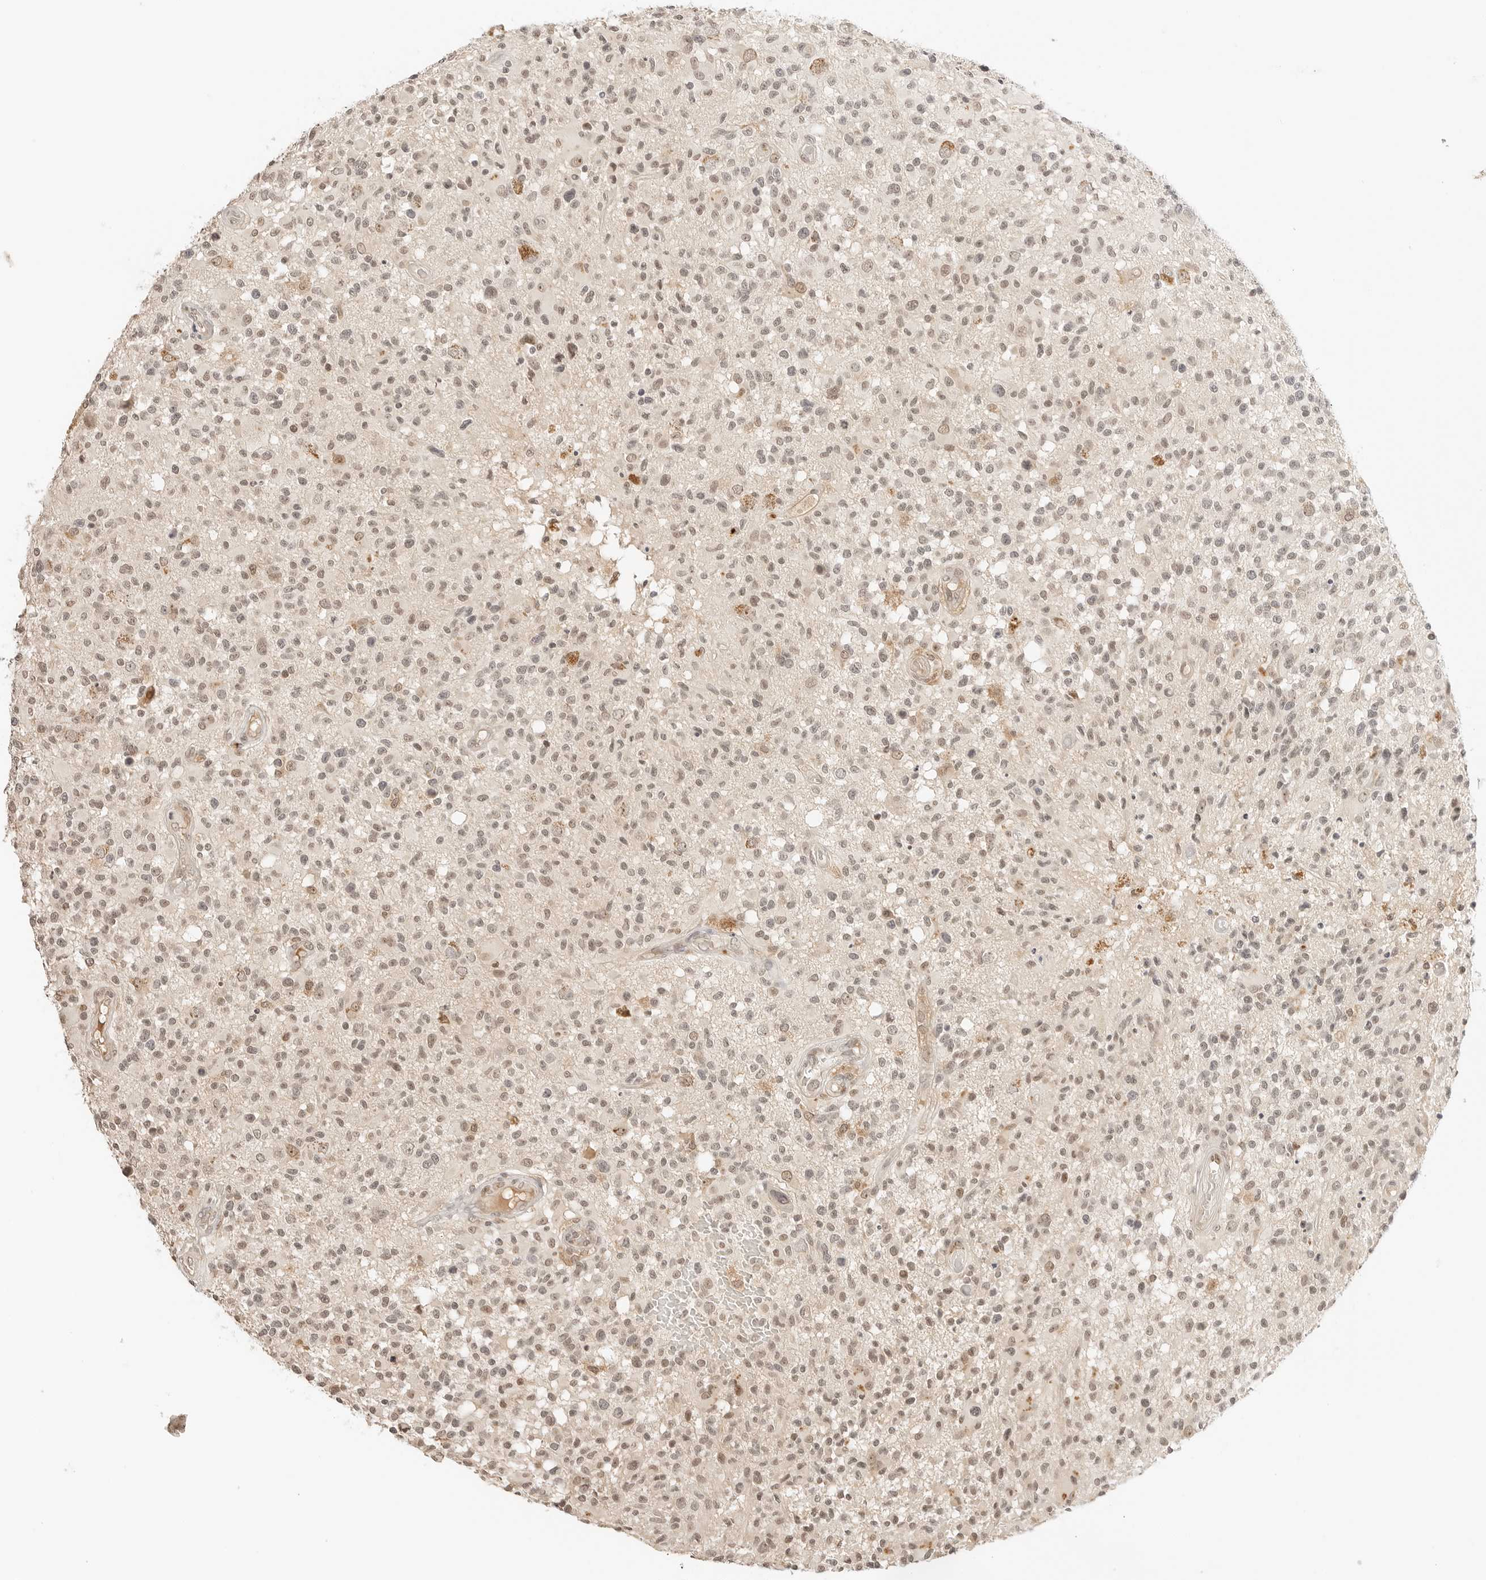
{"staining": {"intensity": "weak", "quantity": ">75%", "location": "nuclear"}, "tissue": "glioma", "cell_type": "Tumor cells", "image_type": "cancer", "snomed": [{"axis": "morphology", "description": "Glioma, malignant, High grade"}, {"axis": "morphology", "description": "Glioblastoma, NOS"}, {"axis": "topography", "description": "Brain"}], "caption": "Protein expression analysis of human glioma reveals weak nuclear expression in approximately >75% of tumor cells.", "gene": "RPS6KL1", "patient": {"sex": "male", "age": 60}}